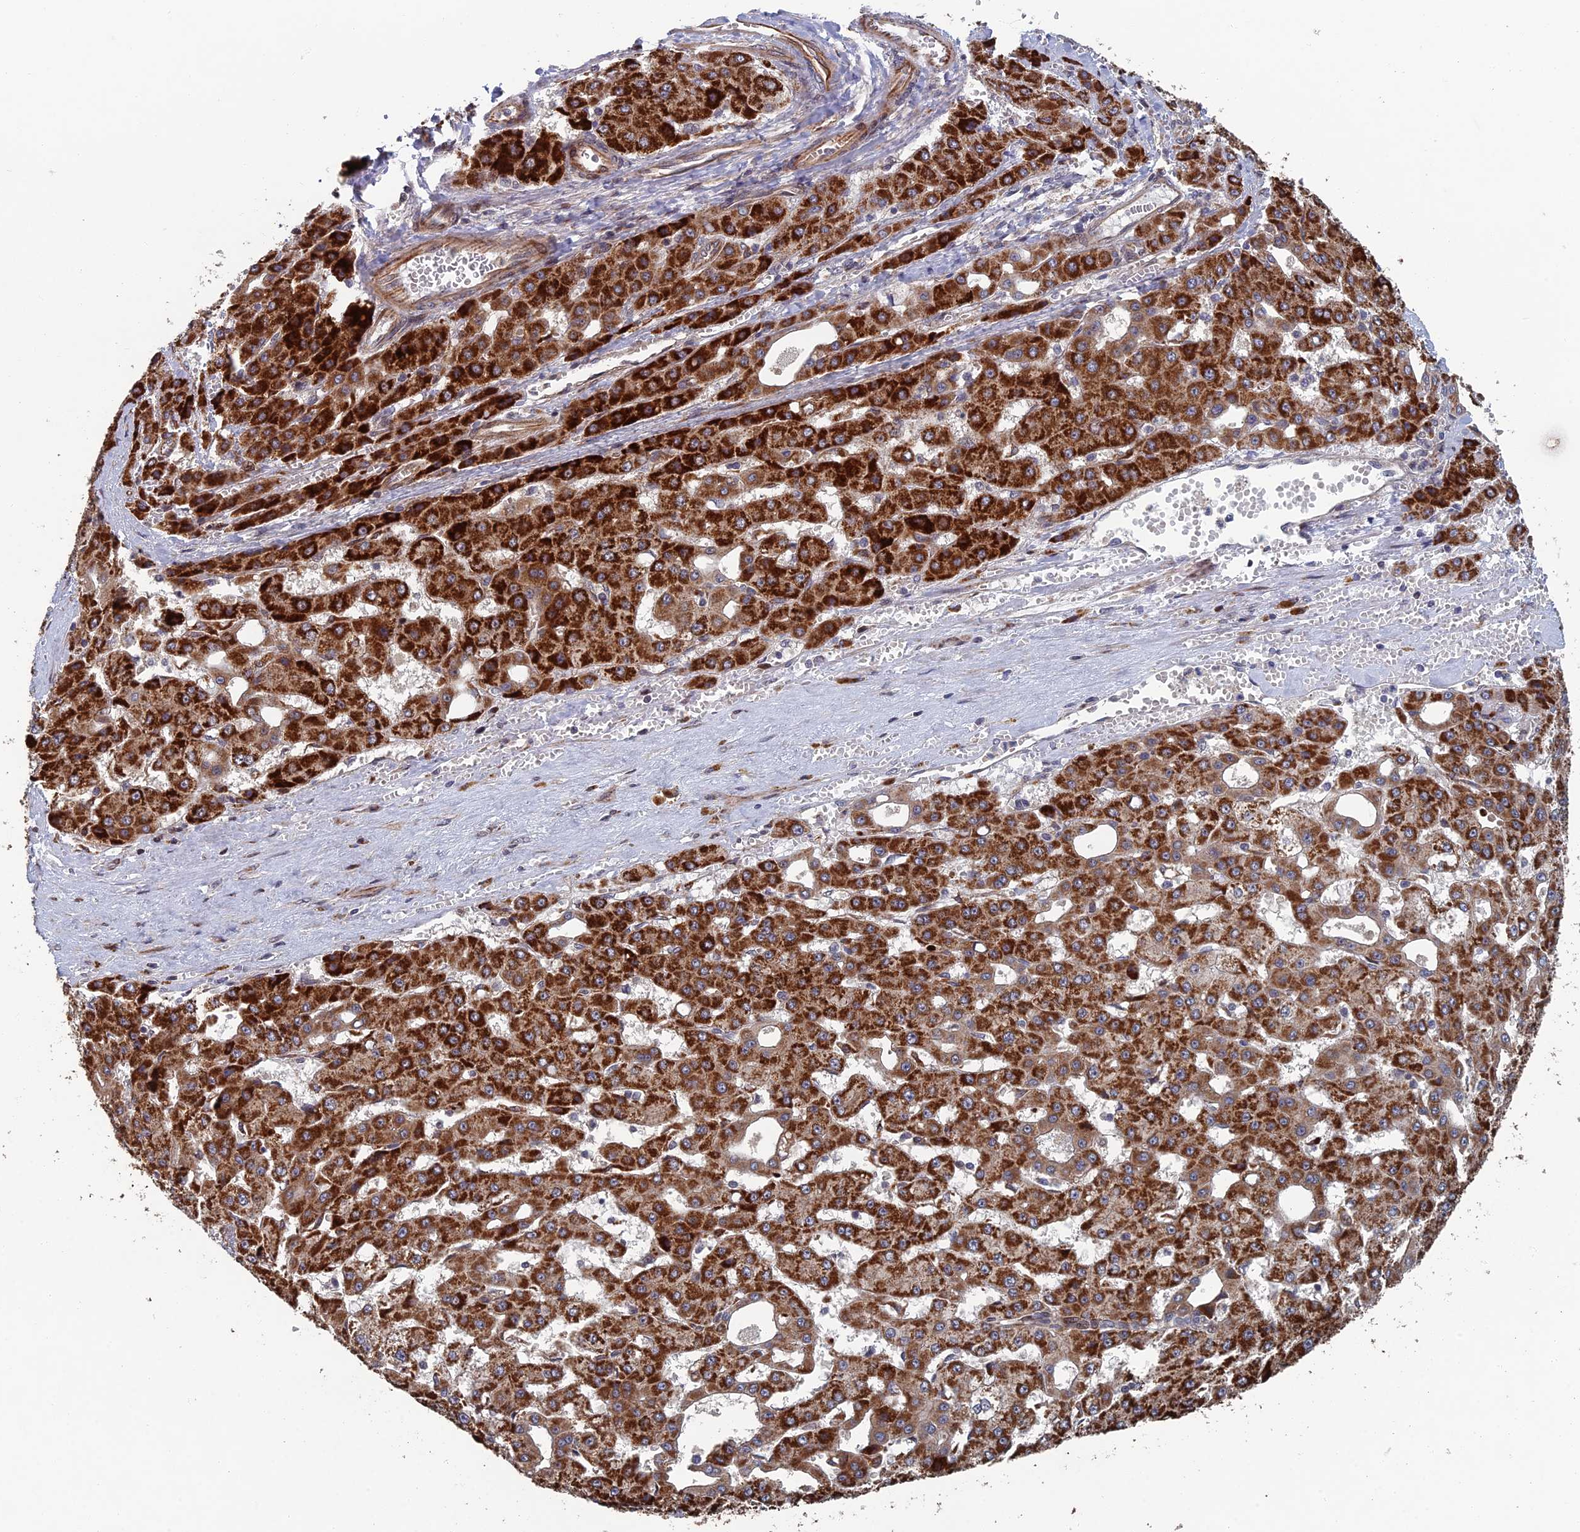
{"staining": {"intensity": "strong", "quantity": ">75%", "location": "cytoplasmic/membranous"}, "tissue": "liver cancer", "cell_type": "Tumor cells", "image_type": "cancer", "snomed": [{"axis": "morphology", "description": "Carcinoma, Hepatocellular, NOS"}, {"axis": "topography", "description": "Liver"}], "caption": "Brown immunohistochemical staining in human liver cancer displays strong cytoplasmic/membranous staining in about >75% of tumor cells.", "gene": "GTF2IRD1", "patient": {"sex": "male", "age": 47}}